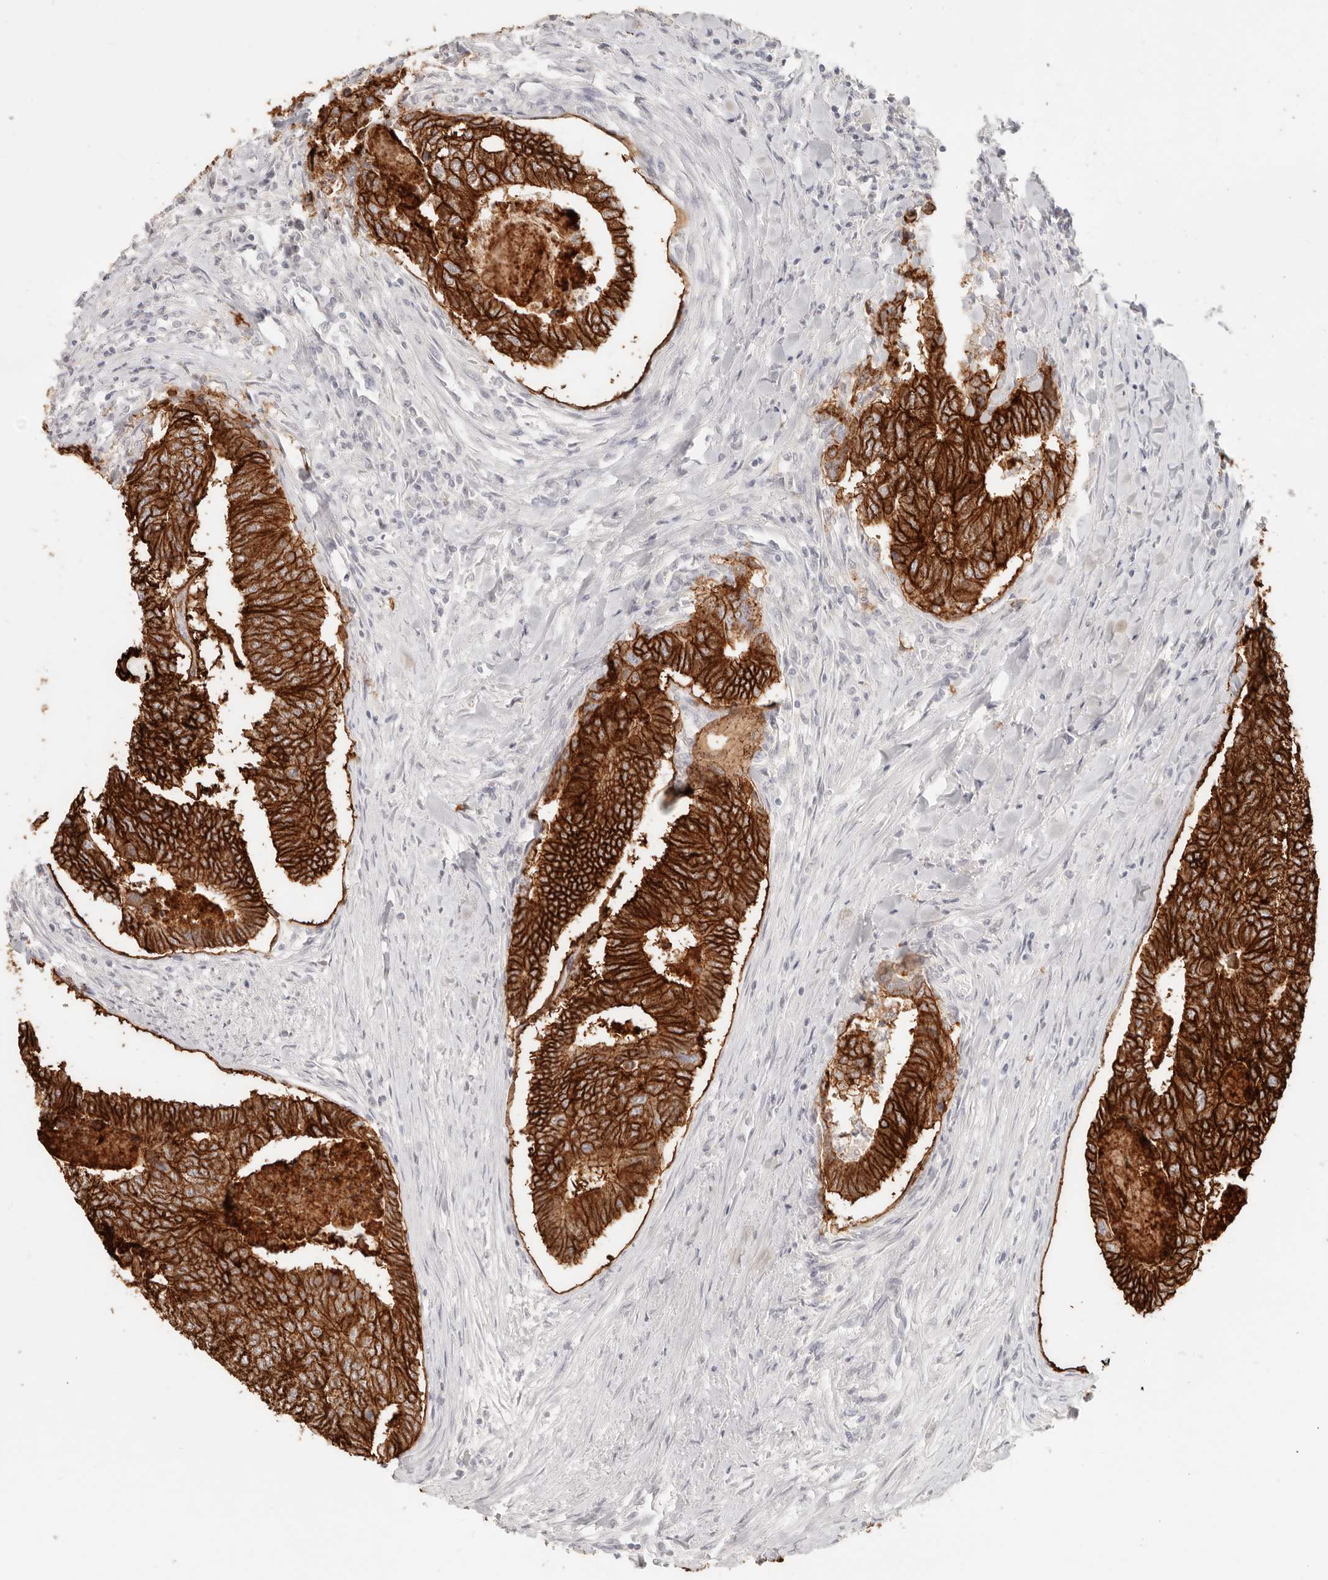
{"staining": {"intensity": "strong", "quantity": ">75%", "location": "cytoplasmic/membranous"}, "tissue": "colorectal cancer", "cell_type": "Tumor cells", "image_type": "cancer", "snomed": [{"axis": "morphology", "description": "Adenocarcinoma, NOS"}, {"axis": "topography", "description": "Colon"}], "caption": "Protein staining exhibits strong cytoplasmic/membranous staining in about >75% of tumor cells in adenocarcinoma (colorectal).", "gene": "EPCAM", "patient": {"sex": "female", "age": 67}}